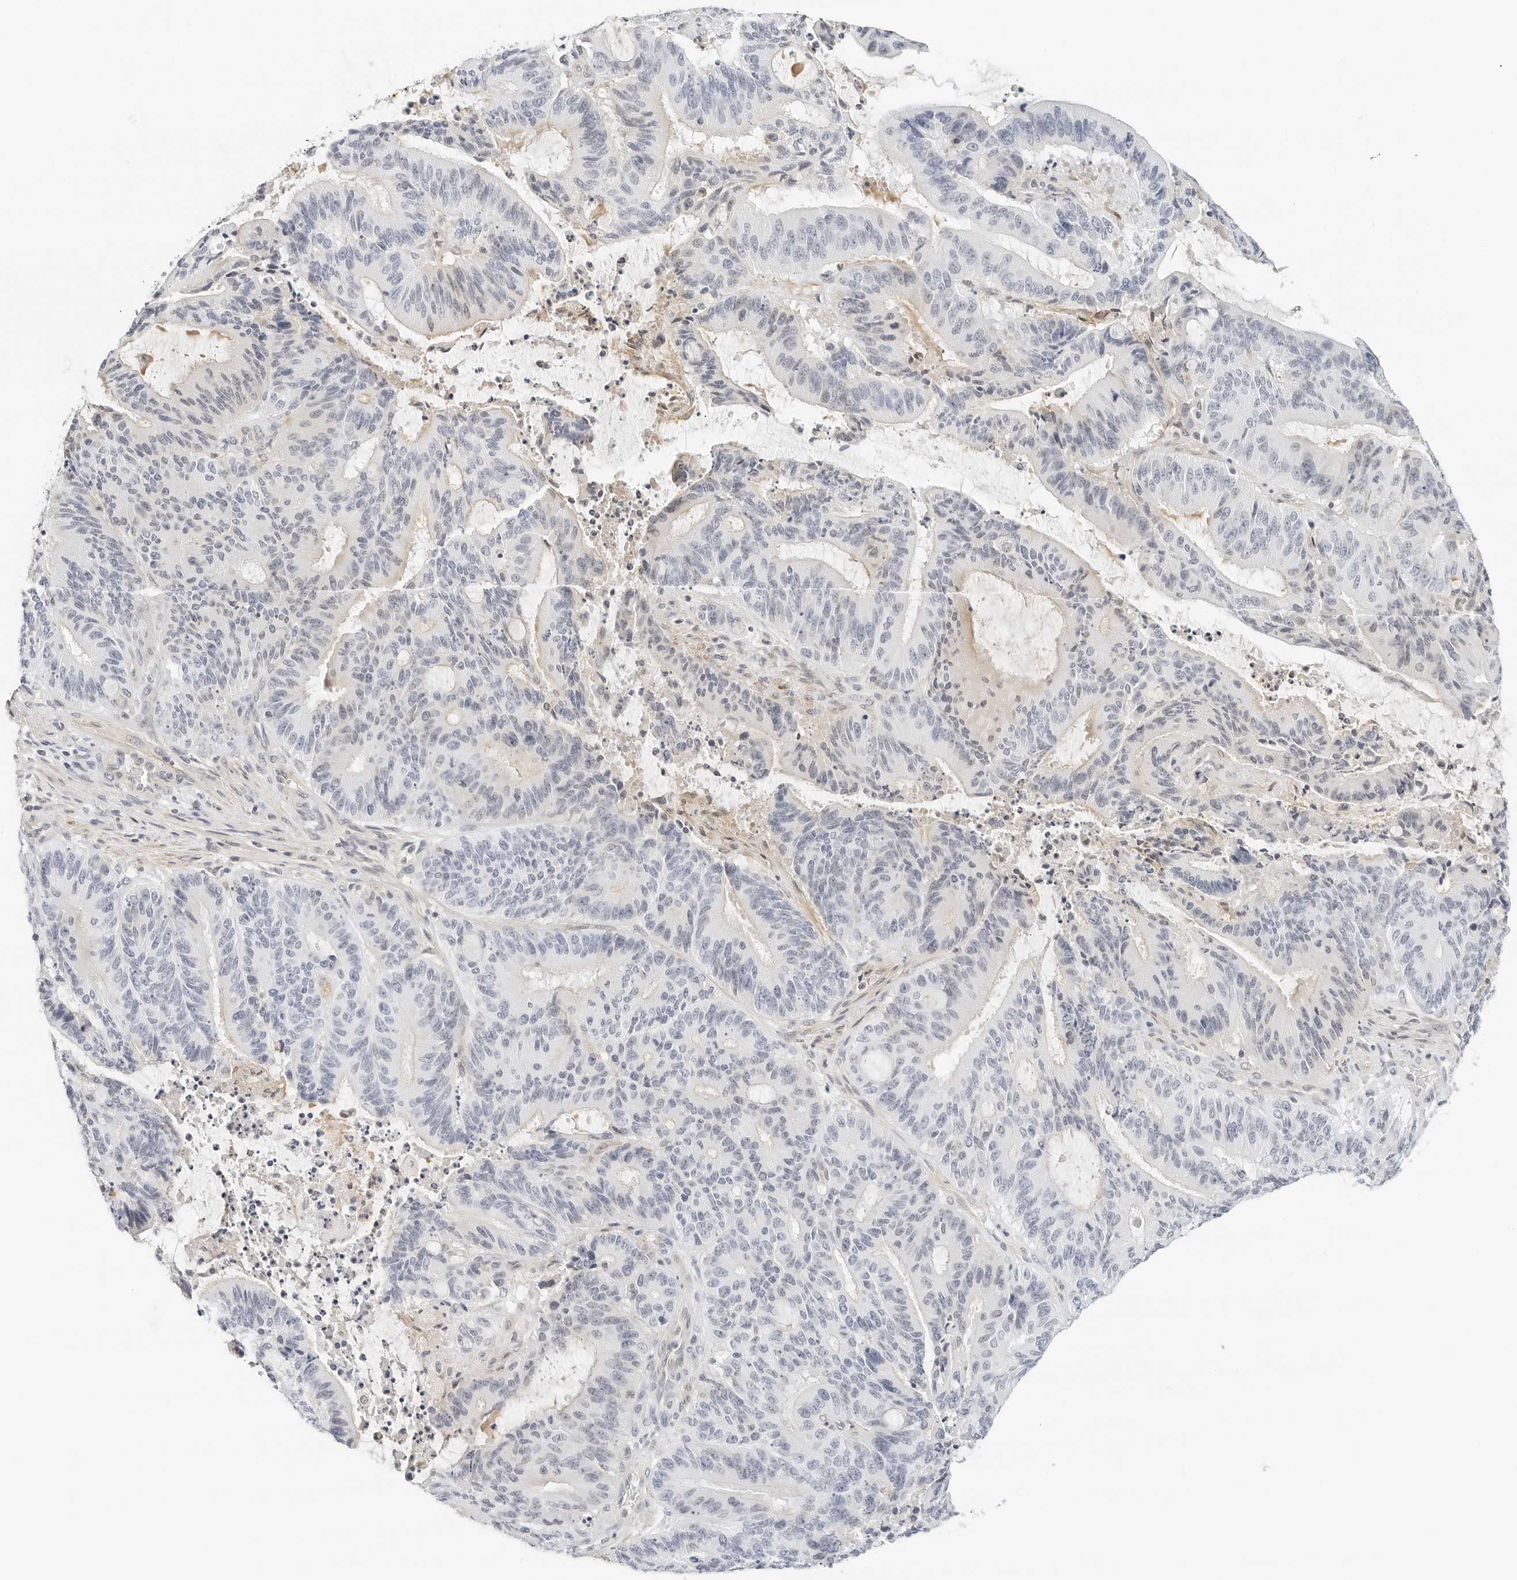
{"staining": {"intensity": "negative", "quantity": "none", "location": "none"}, "tissue": "liver cancer", "cell_type": "Tumor cells", "image_type": "cancer", "snomed": [{"axis": "morphology", "description": "Normal tissue, NOS"}, {"axis": "morphology", "description": "Cholangiocarcinoma"}, {"axis": "topography", "description": "Liver"}, {"axis": "topography", "description": "Peripheral nerve tissue"}], "caption": "Tumor cells are negative for protein expression in human cholangiocarcinoma (liver). The staining is performed using DAB (3,3'-diaminobenzidine) brown chromogen with nuclei counter-stained in using hematoxylin.", "gene": "PKDCC", "patient": {"sex": "female", "age": 73}}